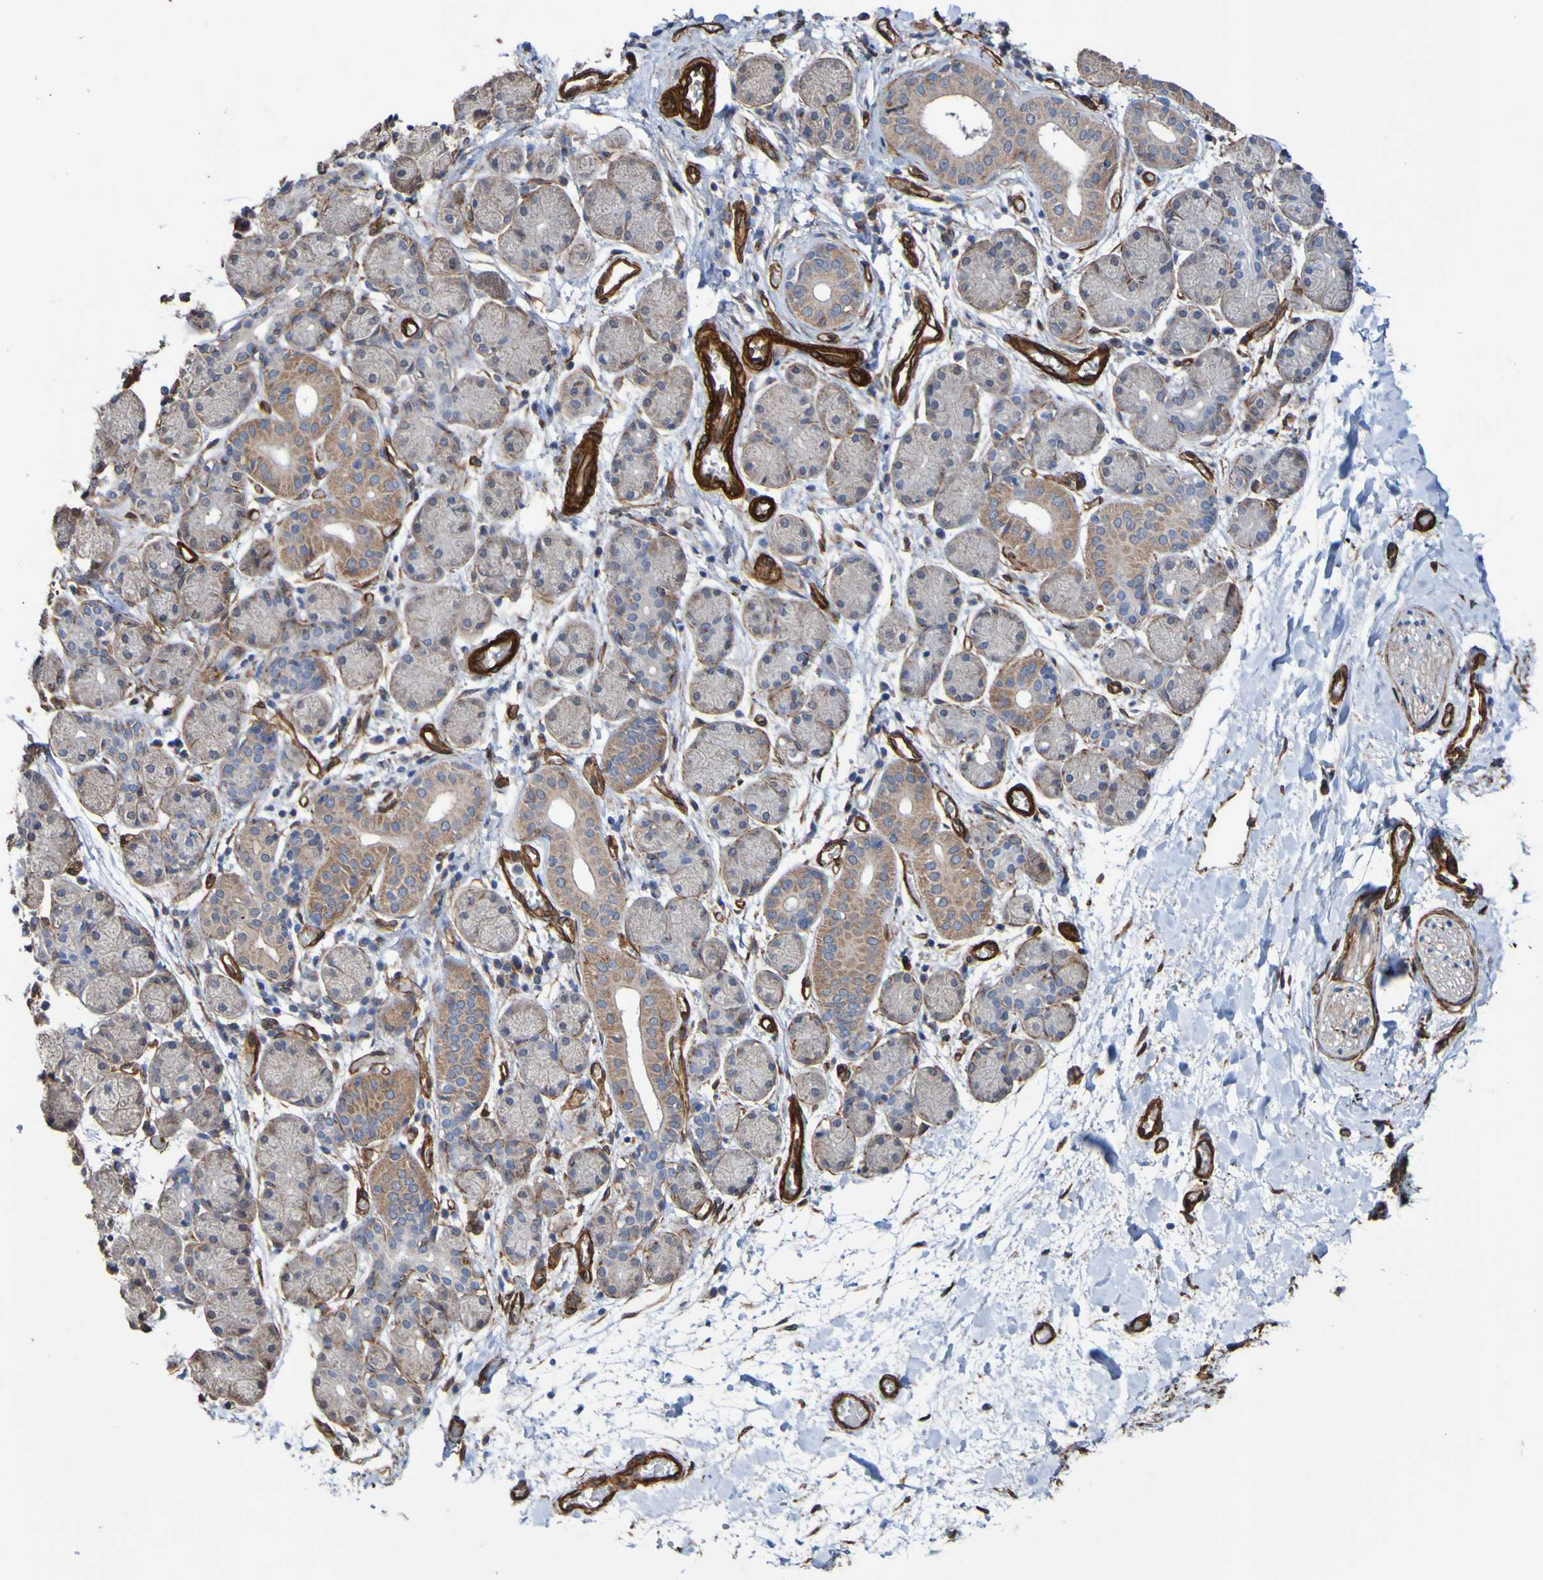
{"staining": {"intensity": "moderate", "quantity": "<25%", "location": "cytoplasmic/membranous"}, "tissue": "salivary gland", "cell_type": "Glandular cells", "image_type": "normal", "snomed": [{"axis": "morphology", "description": "Normal tissue, NOS"}, {"axis": "topography", "description": "Salivary gland"}], "caption": "Immunohistochemical staining of benign salivary gland displays low levels of moderate cytoplasmic/membranous positivity in about <25% of glandular cells. (IHC, brightfield microscopy, high magnification).", "gene": "ELMOD3", "patient": {"sex": "female", "age": 24}}